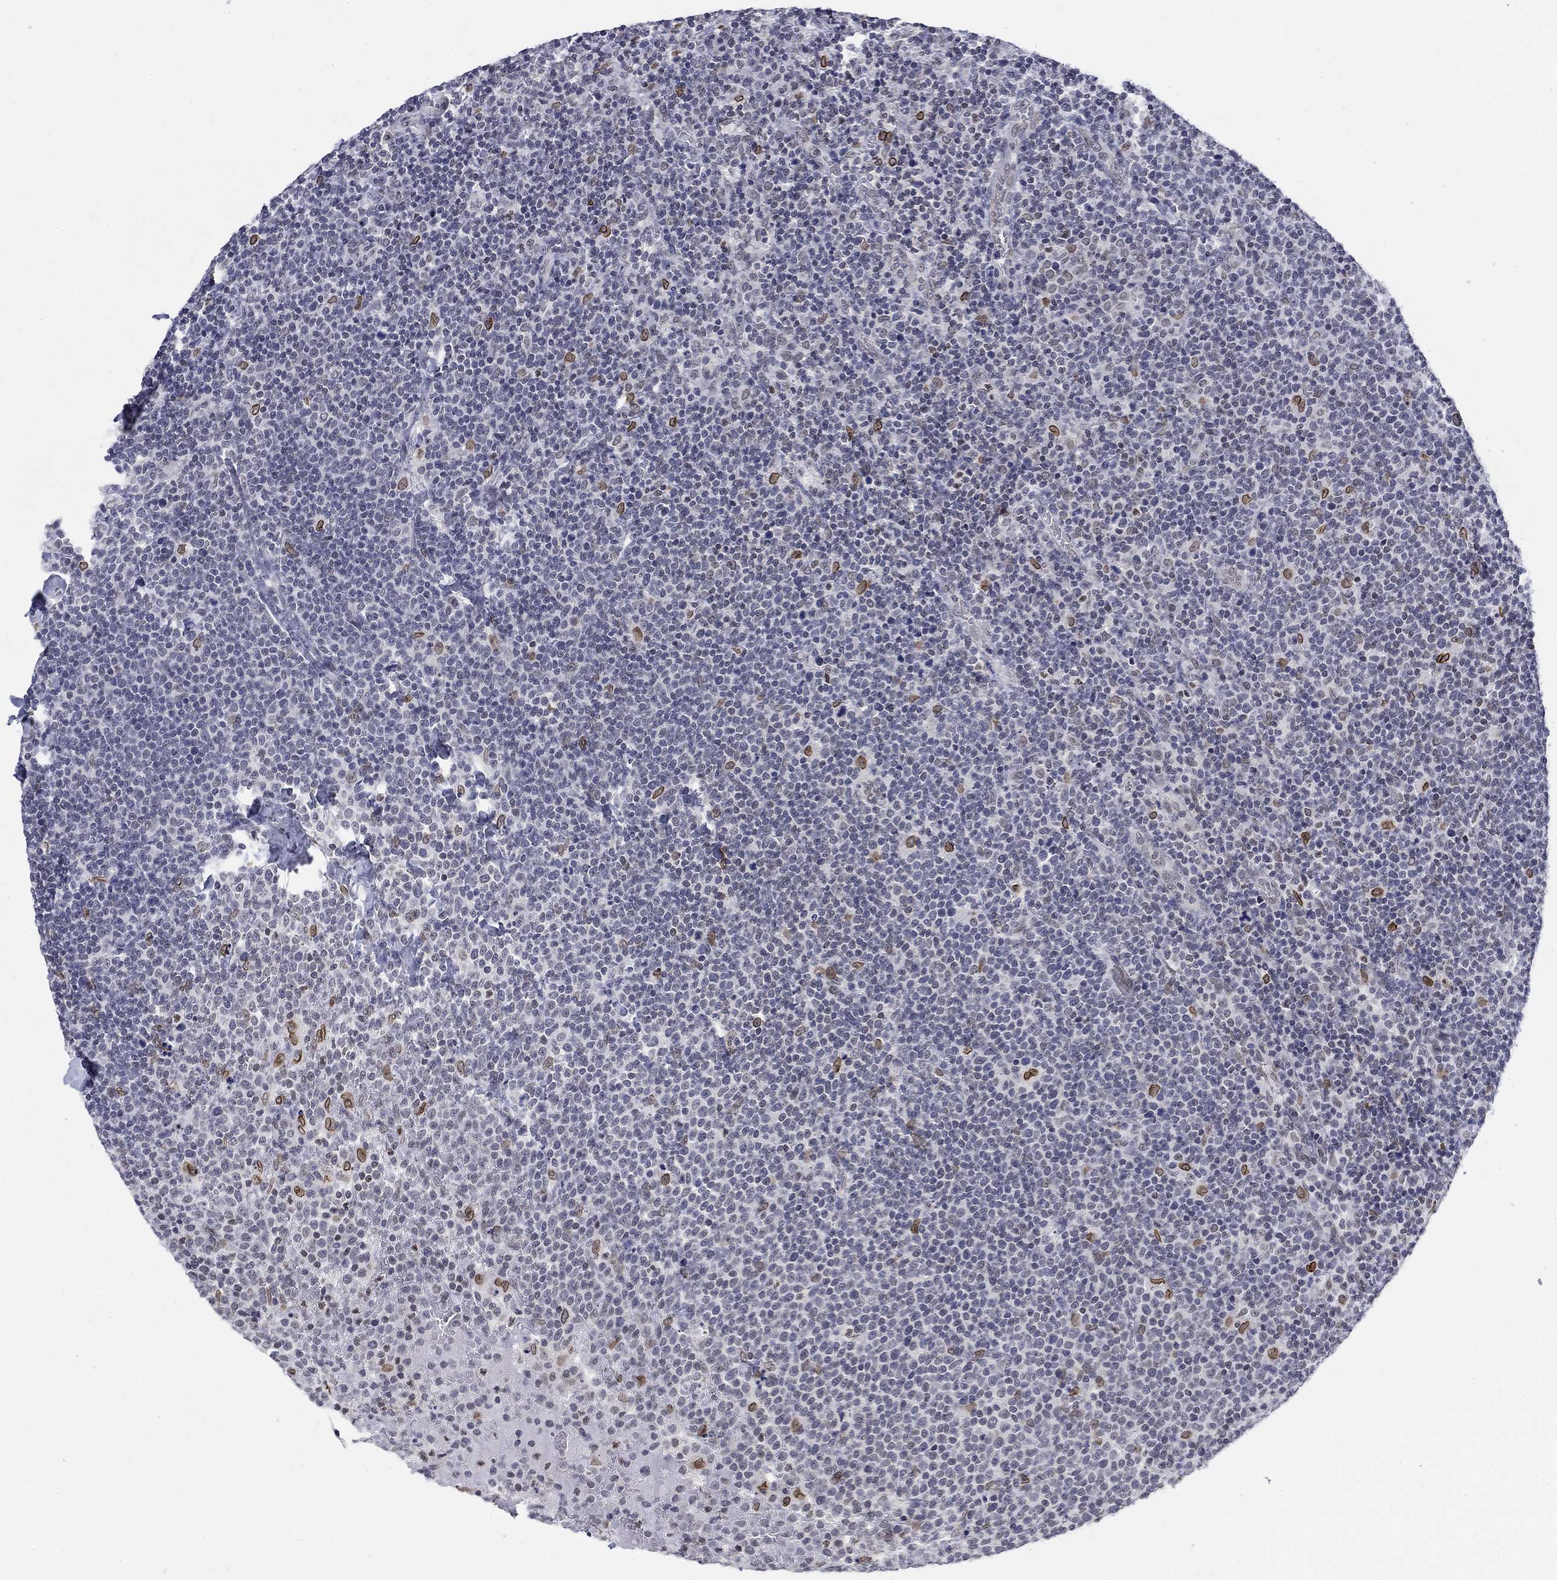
{"staining": {"intensity": "strong", "quantity": "<25%", "location": "cytoplasmic/membranous,nuclear"}, "tissue": "lymphoma", "cell_type": "Tumor cells", "image_type": "cancer", "snomed": [{"axis": "morphology", "description": "Malignant lymphoma, non-Hodgkin's type, High grade"}, {"axis": "topography", "description": "Lymph node"}], "caption": "IHC of lymphoma shows medium levels of strong cytoplasmic/membranous and nuclear expression in about <25% of tumor cells.", "gene": "TOR1AIP1", "patient": {"sex": "male", "age": 61}}